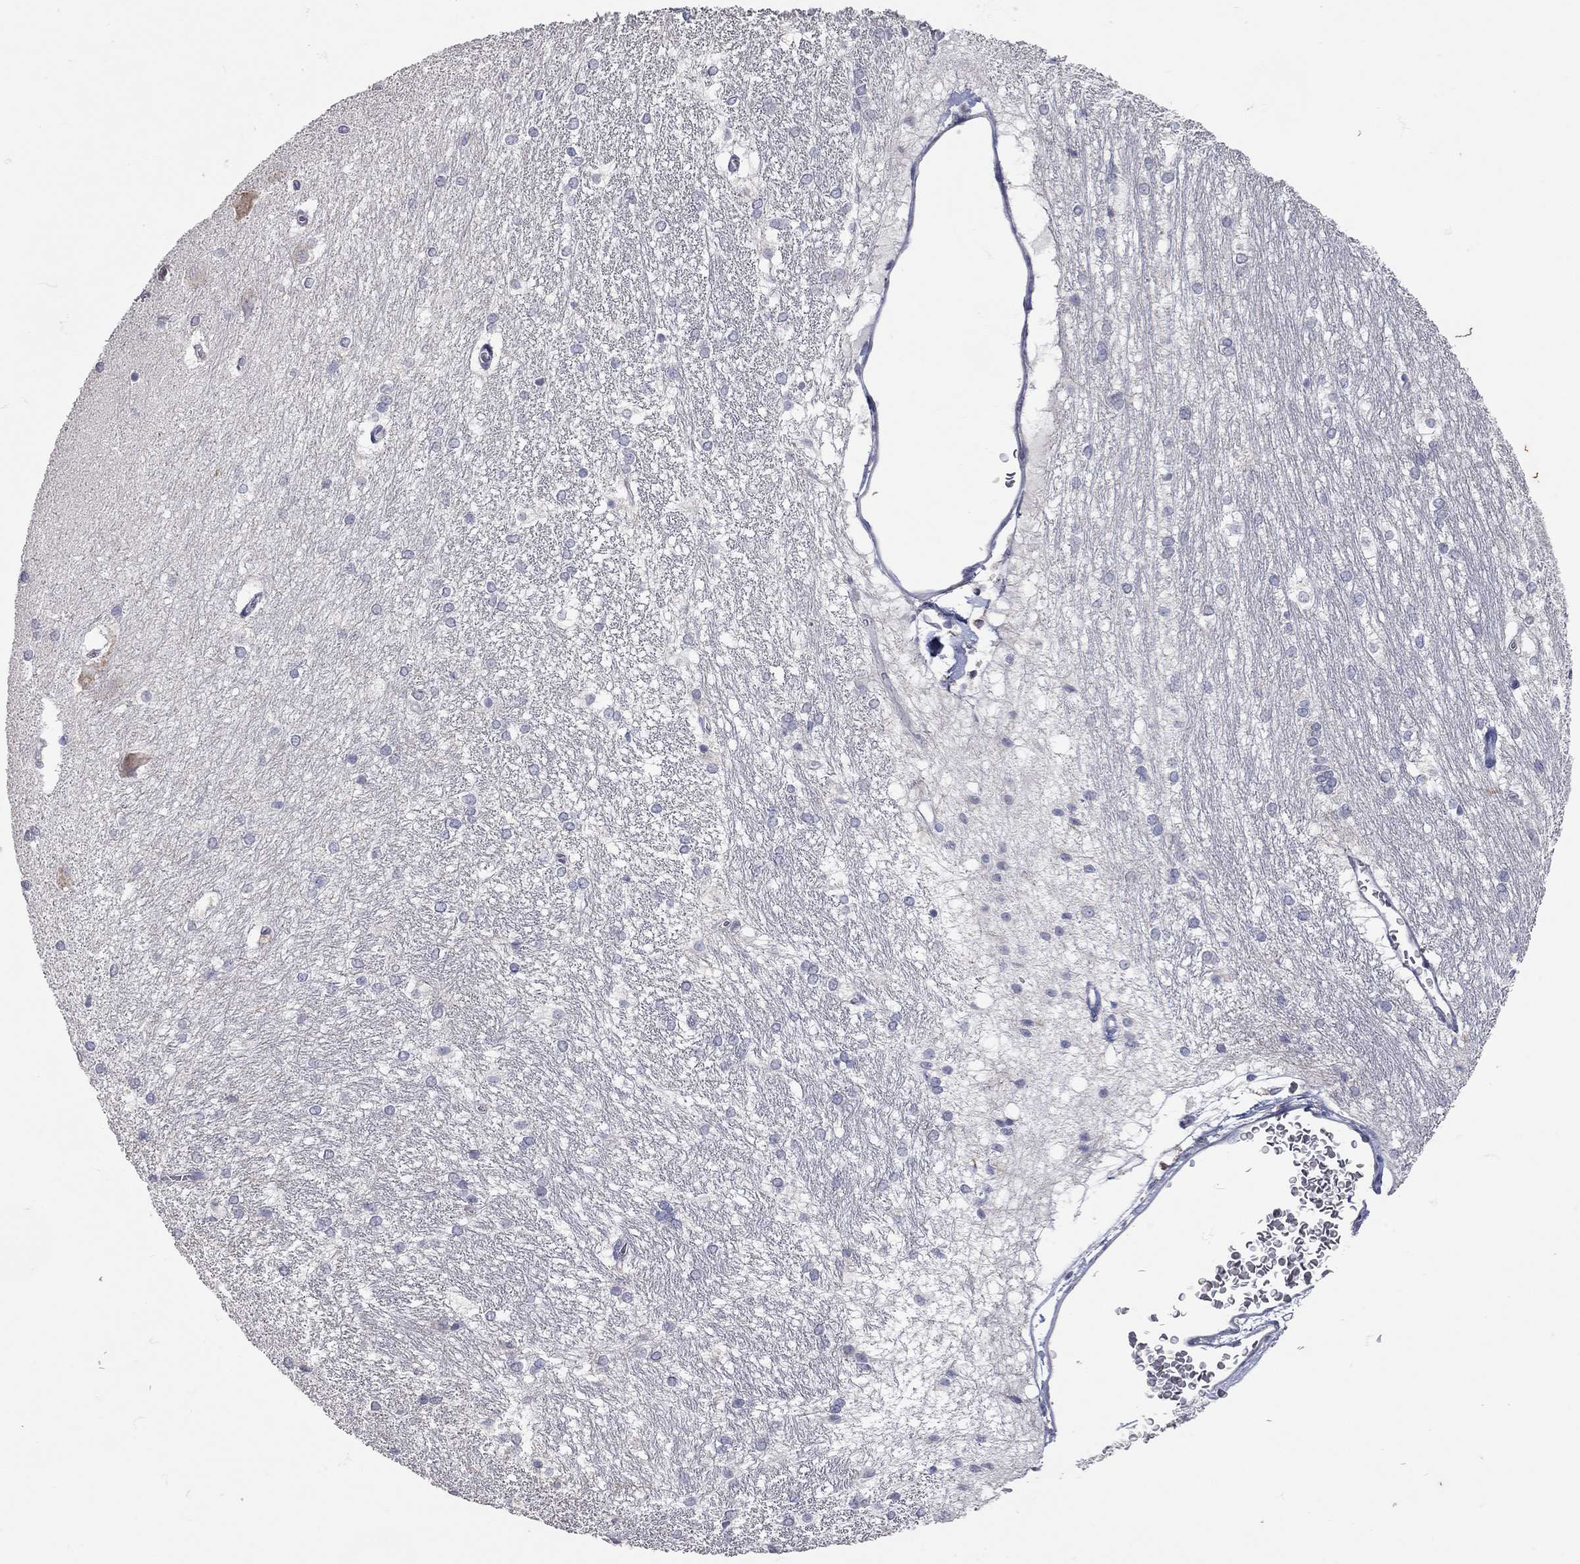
{"staining": {"intensity": "negative", "quantity": "none", "location": "none"}, "tissue": "hippocampus", "cell_type": "Glial cells", "image_type": "normal", "snomed": [{"axis": "morphology", "description": "Normal tissue, NOS"}, {"axis": "topography", "description": "Cerebral cortex"}, {"axis": "topography", "description": "Hippocampus"}], "caption": "Image shows no protein expression in glial cells of normal hippocampus. Brightfield microscopy of immunohistochemistry (IHC) stained with DAB (3,3'-diaminobenzidine) (brown) and hematoxylin (blue), captured at high magnification.", "gene": "XAGE2", "patient": {"sex": "female", "age": 19}}